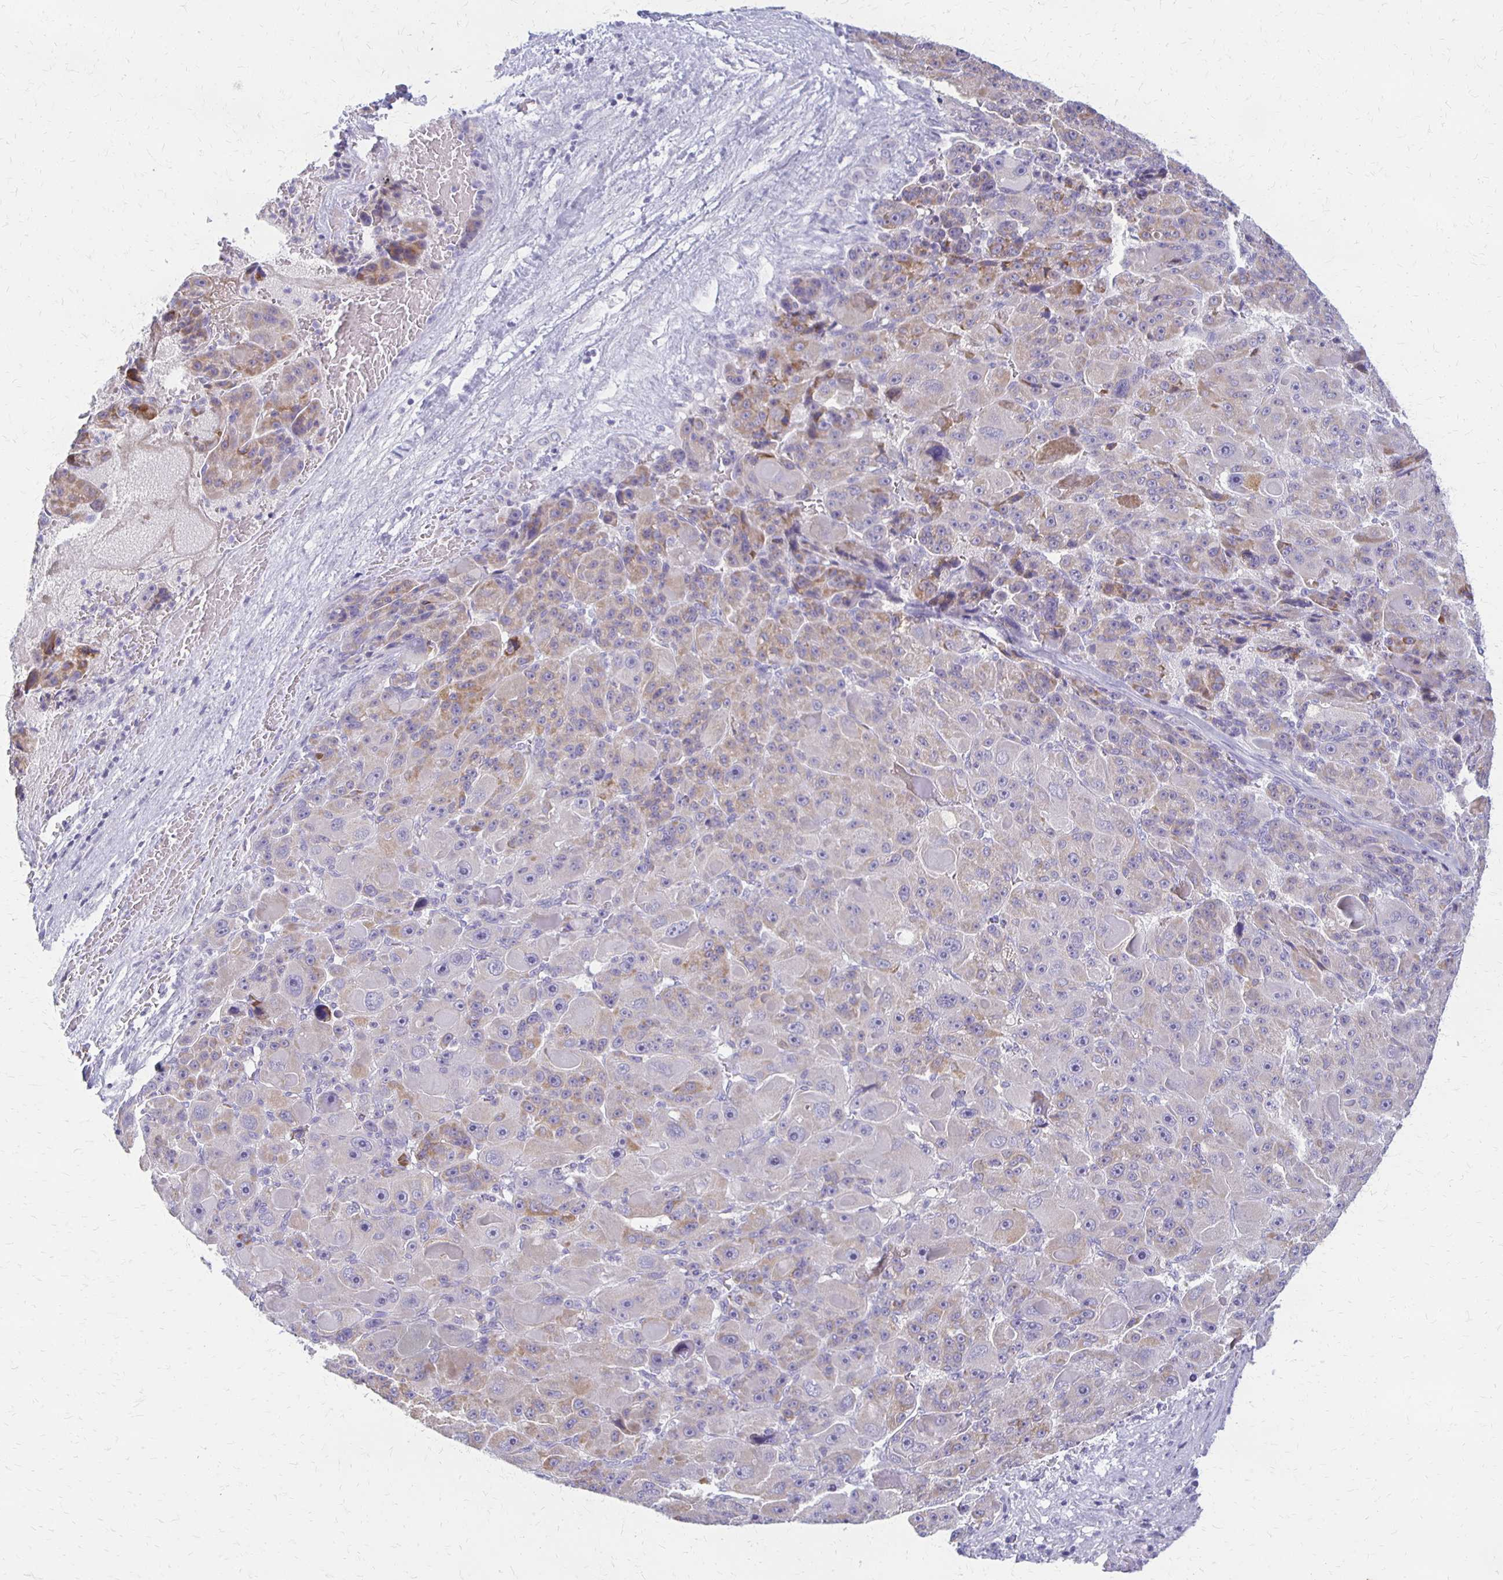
{"staining": {"intensity": "weak", "quantity": "25%-75%", "location": "cytoplasmic/membranous"}, "tissue": "liver cancer", "cell_type": "Tumor cells", "image_type": "cancer", "snomed": [{"axis": "morphology", "description": "Carcinoma, Hepatocellular, NOS"}, {"axis": "topography", "description": "Liver"}], "caption": "The micrograph shows a brown stain indicating the presence of a protein in the cytoplasmic/membranous of tumor cells in liver cancer. (IHC, brightfield microscopy, high magnification).", "gene": "RHOC", "patient": {"sex": "male", "age": 76}}